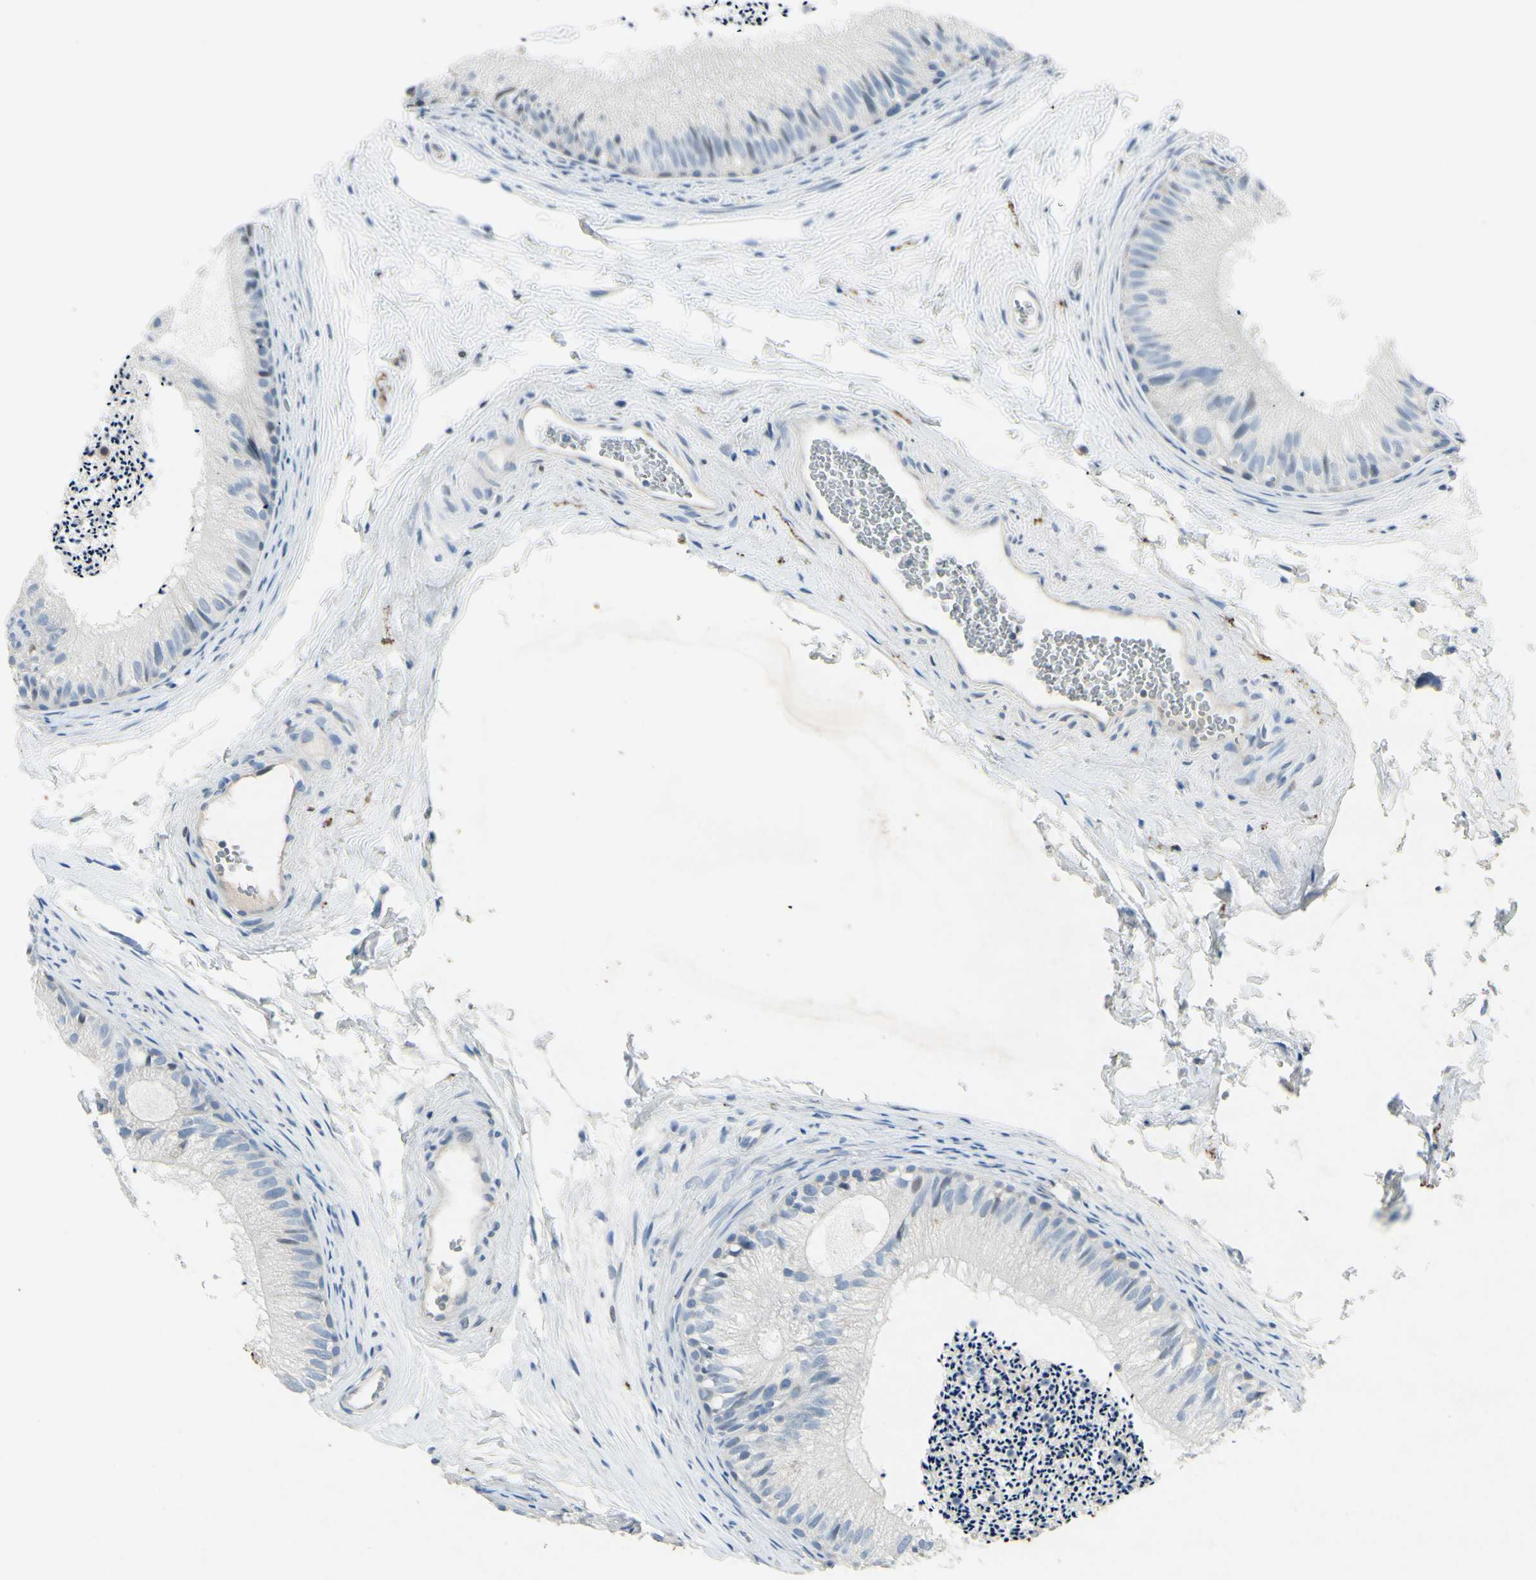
{"staining": {"intensity": "negative", "quantity": "none", "location": "none"}, "tissue": "epididymis", "cell_type": "Glandular cells", "image_type": "normal", "snomed": [{"axis": "morphology", "description": "Normal tissue, NOS"}, {"axis": "topography", "description": "Epididymis"}], "caption": "High power microscopy photomicrograph of an immunohistochemistry image of normal epididymis, revealing no significant staining in glandular cells. (Immunohistochemistry (ihc), brightfield microscopy, high magnification).", "gene": "SNAP91", "patient": {"sex": "male", "age": 56}}